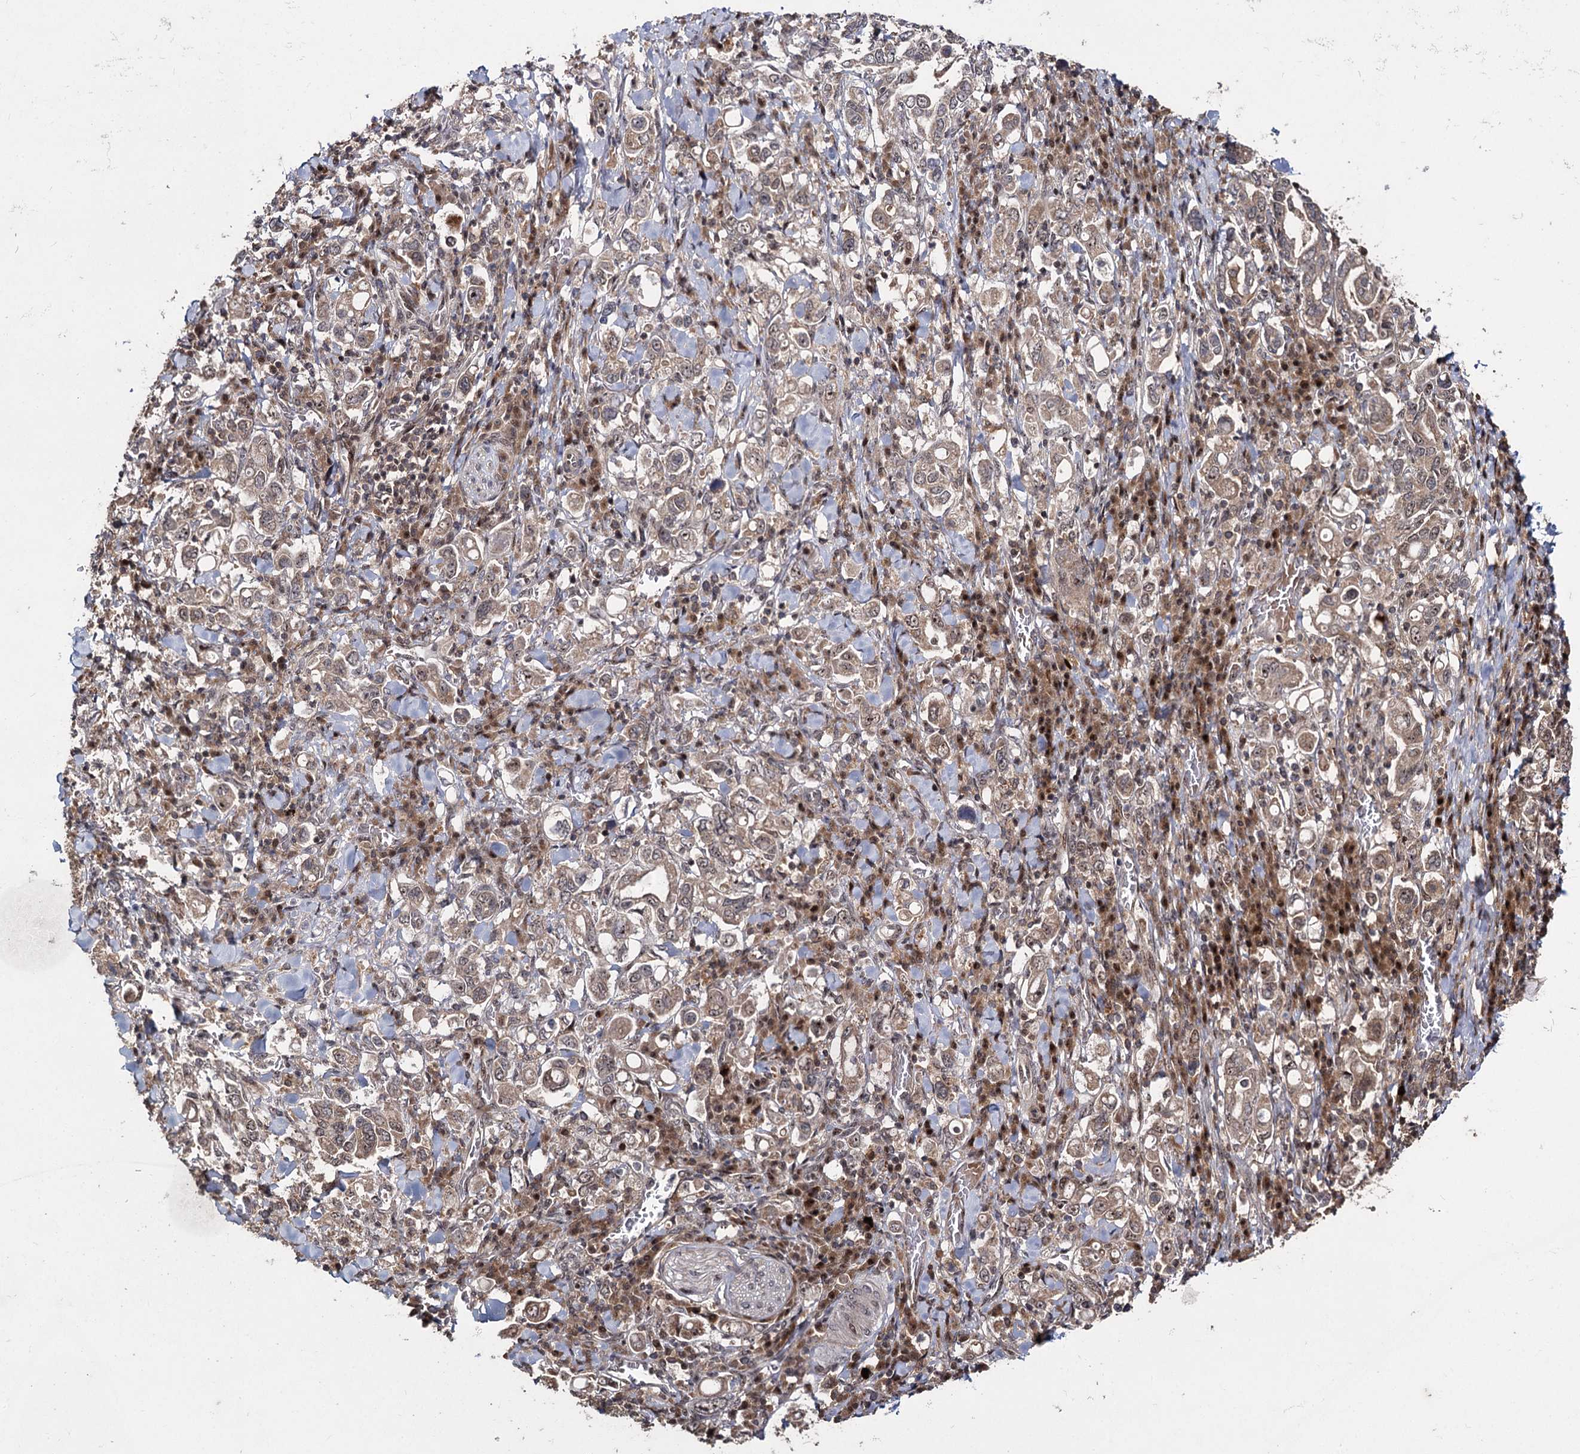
{"staining": {"intensity": "moderate", "quantity": ">75%", "location": "cytoplasmic/membranous,nuclear"}, "tissue": "stomach cancer", "cell_type": "Tumor cells", "image_type": "cancer", "snomed": [{"axis": "morphology", "description": "Adenocarcinoma, NOS"}, {"axis": "topography", "description": "Stomach, upper"}], "caption": "Protein expression analysis of human stomach adenocarcinoma reveals moderate cytoplasmic/membranous and nuclear staining in about >75% of tumor cells. The staining is performed using DAB (3,3'-diaminobenzidine) brown chromogen to label protein expression. The nuclei are counter-stained blue using hematoxylin.", "gene": "MKNK2", "patient": {"sex": "male", "age": 62}}